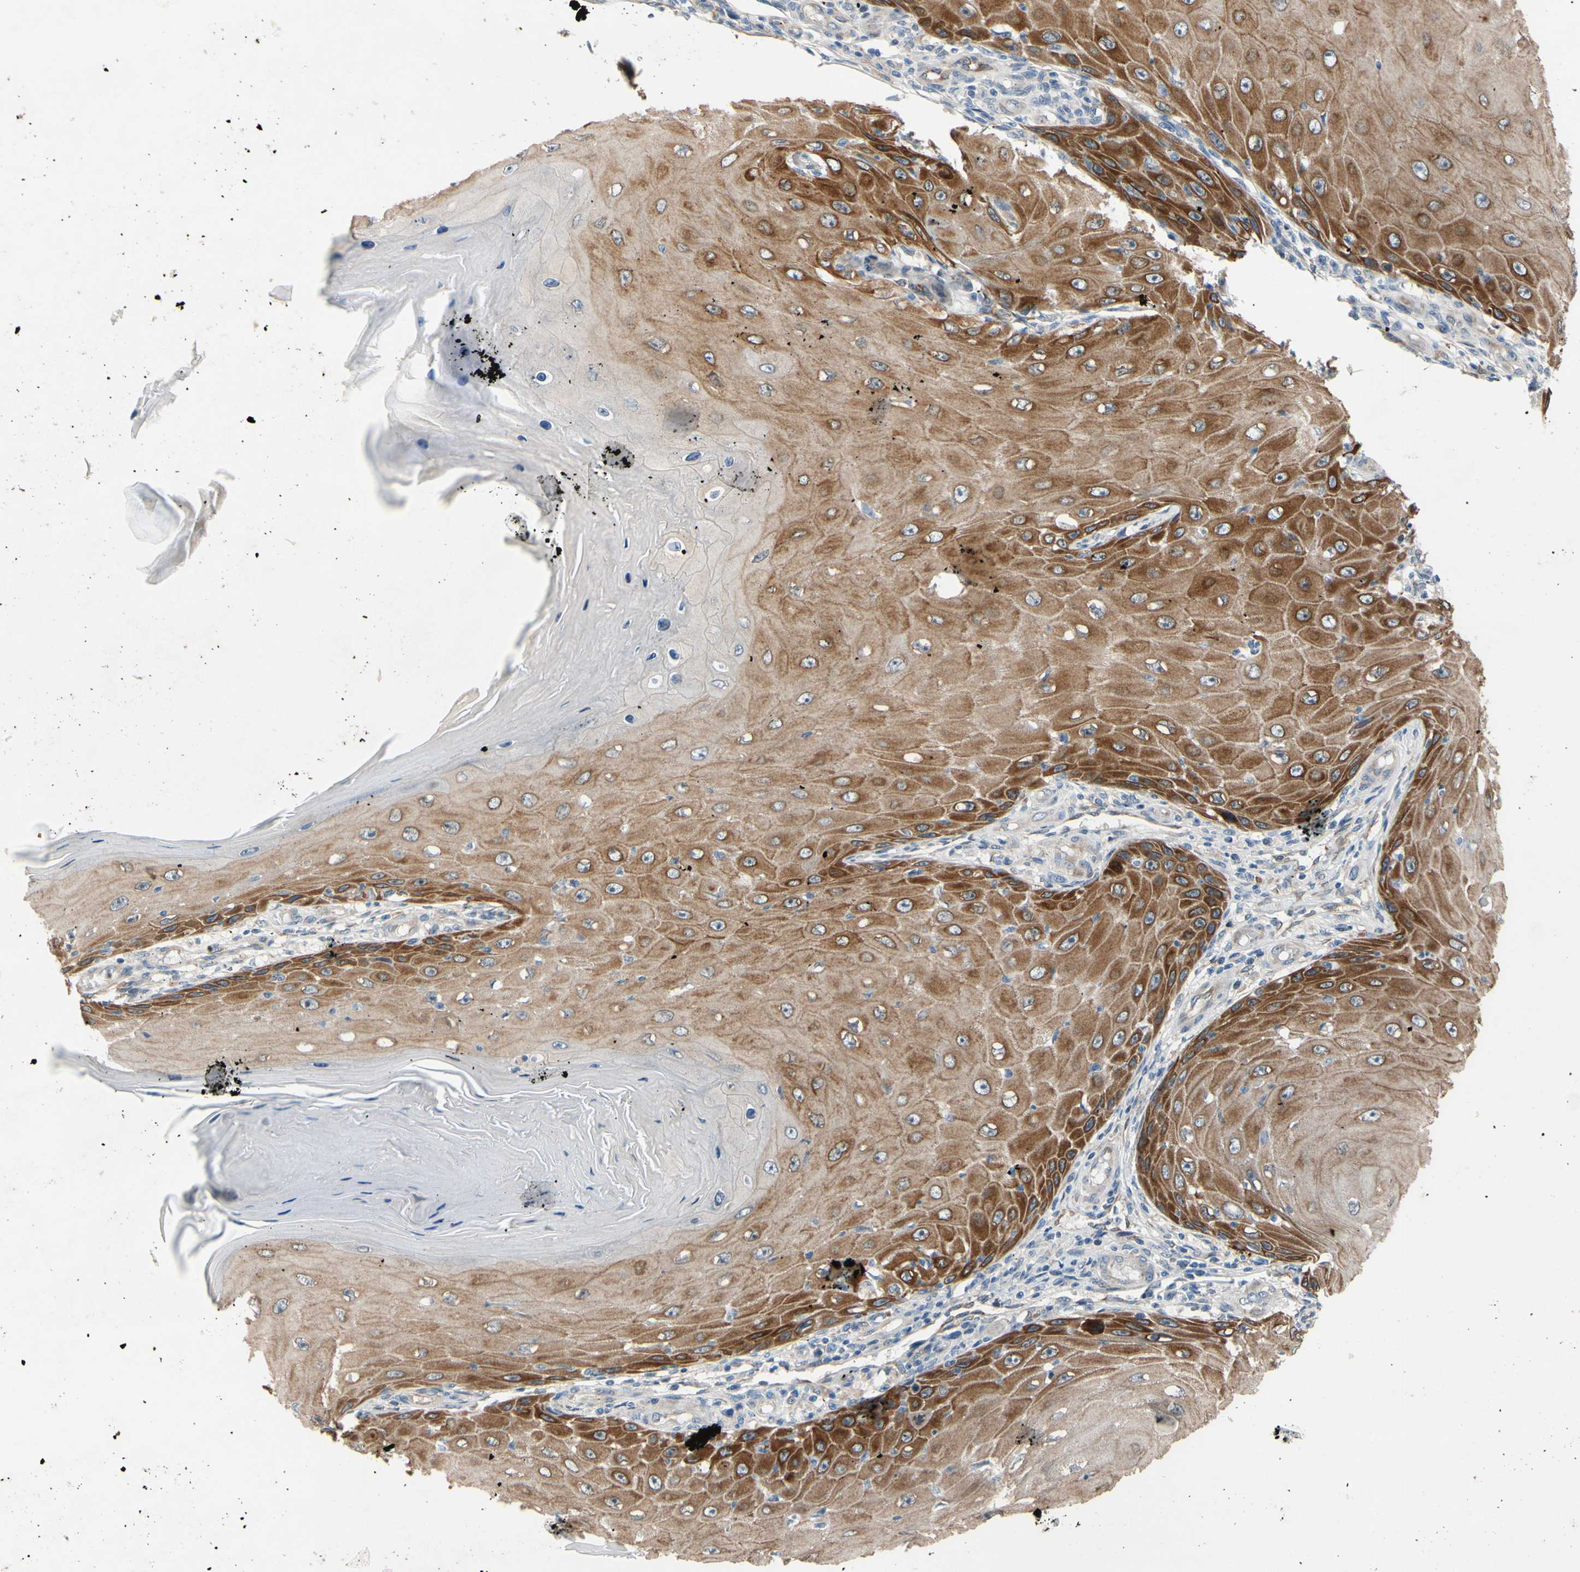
{"staining": {"intensity": "moderate", "quantity": ">75%", "location": "cytoplasmic/membranous"}, "tissue": "skin cancer", "cell_type": "Tumor cells", "image_type": "cancer", "snomed": [{"axis": "morphology", "description": "Squamous cell carcinoma, NOS"}, {"axis": "topography", "description": "Skin"}], "caption": "An image of squamous cell carcinoma (skin) stained for a protein demonstrates moderate cytoplasmic/membranous brown staining in tumor cells.", "gene": "PRXL2A", "patient": {"sex": "female", "age": 73}}